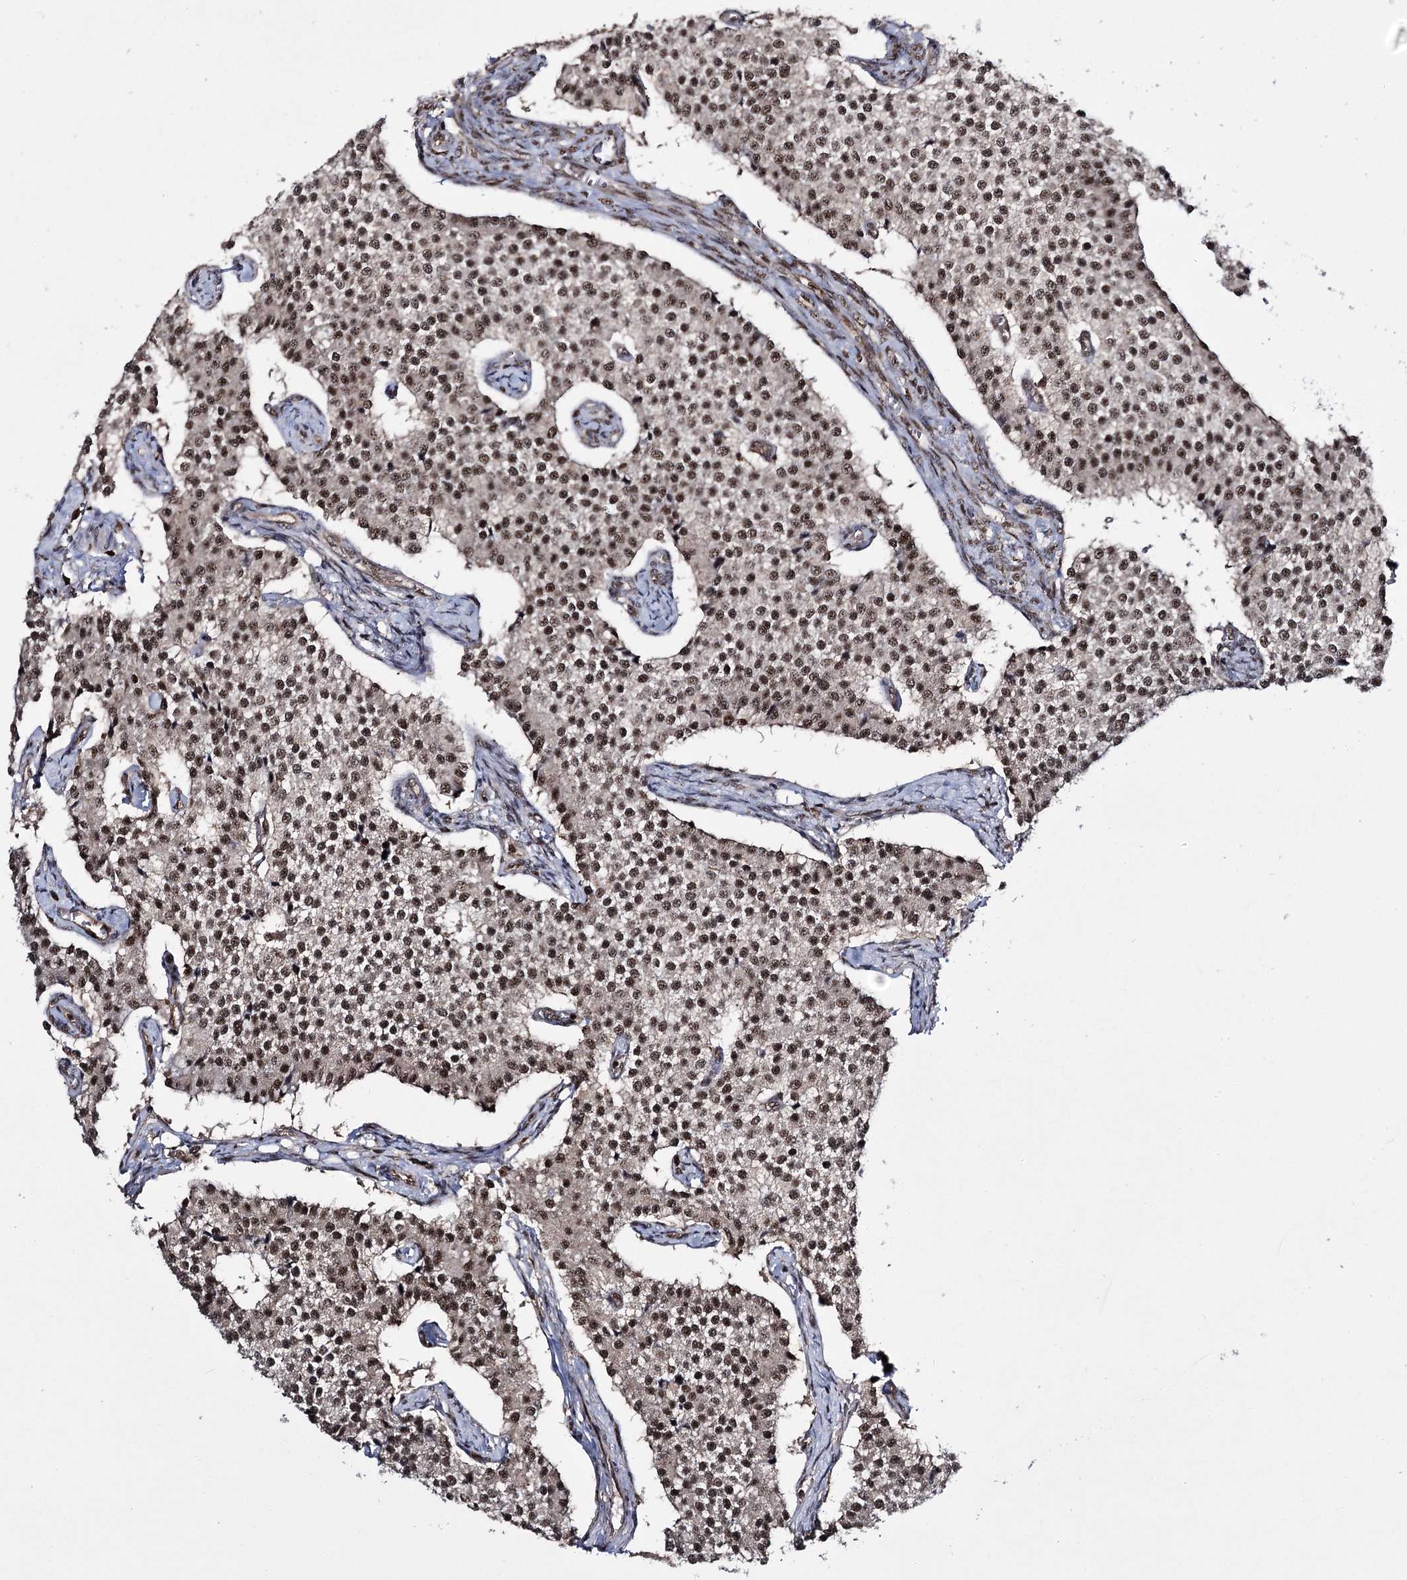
{"staining": {"intensity": "strong", "quantity": ">75%", "location": "nuclear"}, "tissue": "carcinoid", "cell_type": "Tumor cells", "image_type": "cancer", "snomed": [{"axis": "morphology", "description": "Carcinoid, malignant, NOS"}, {"axis": "topography", "description": "Colon"}], "caption": "Immunohistochemistry staining of carcinoid (malignant), which reveals high levels of strong nuclear positivity in approximately >75% of tumor cells indicating strong nuclear protein staining. The staining was performed using DAB (3,3'-diaminobenzidine) (brown) for protein detection and nuclei were counterstained in hematoxylin (blue).", "gene": "PRPF40A", "patient": {"sex": "female", "age": 52}}